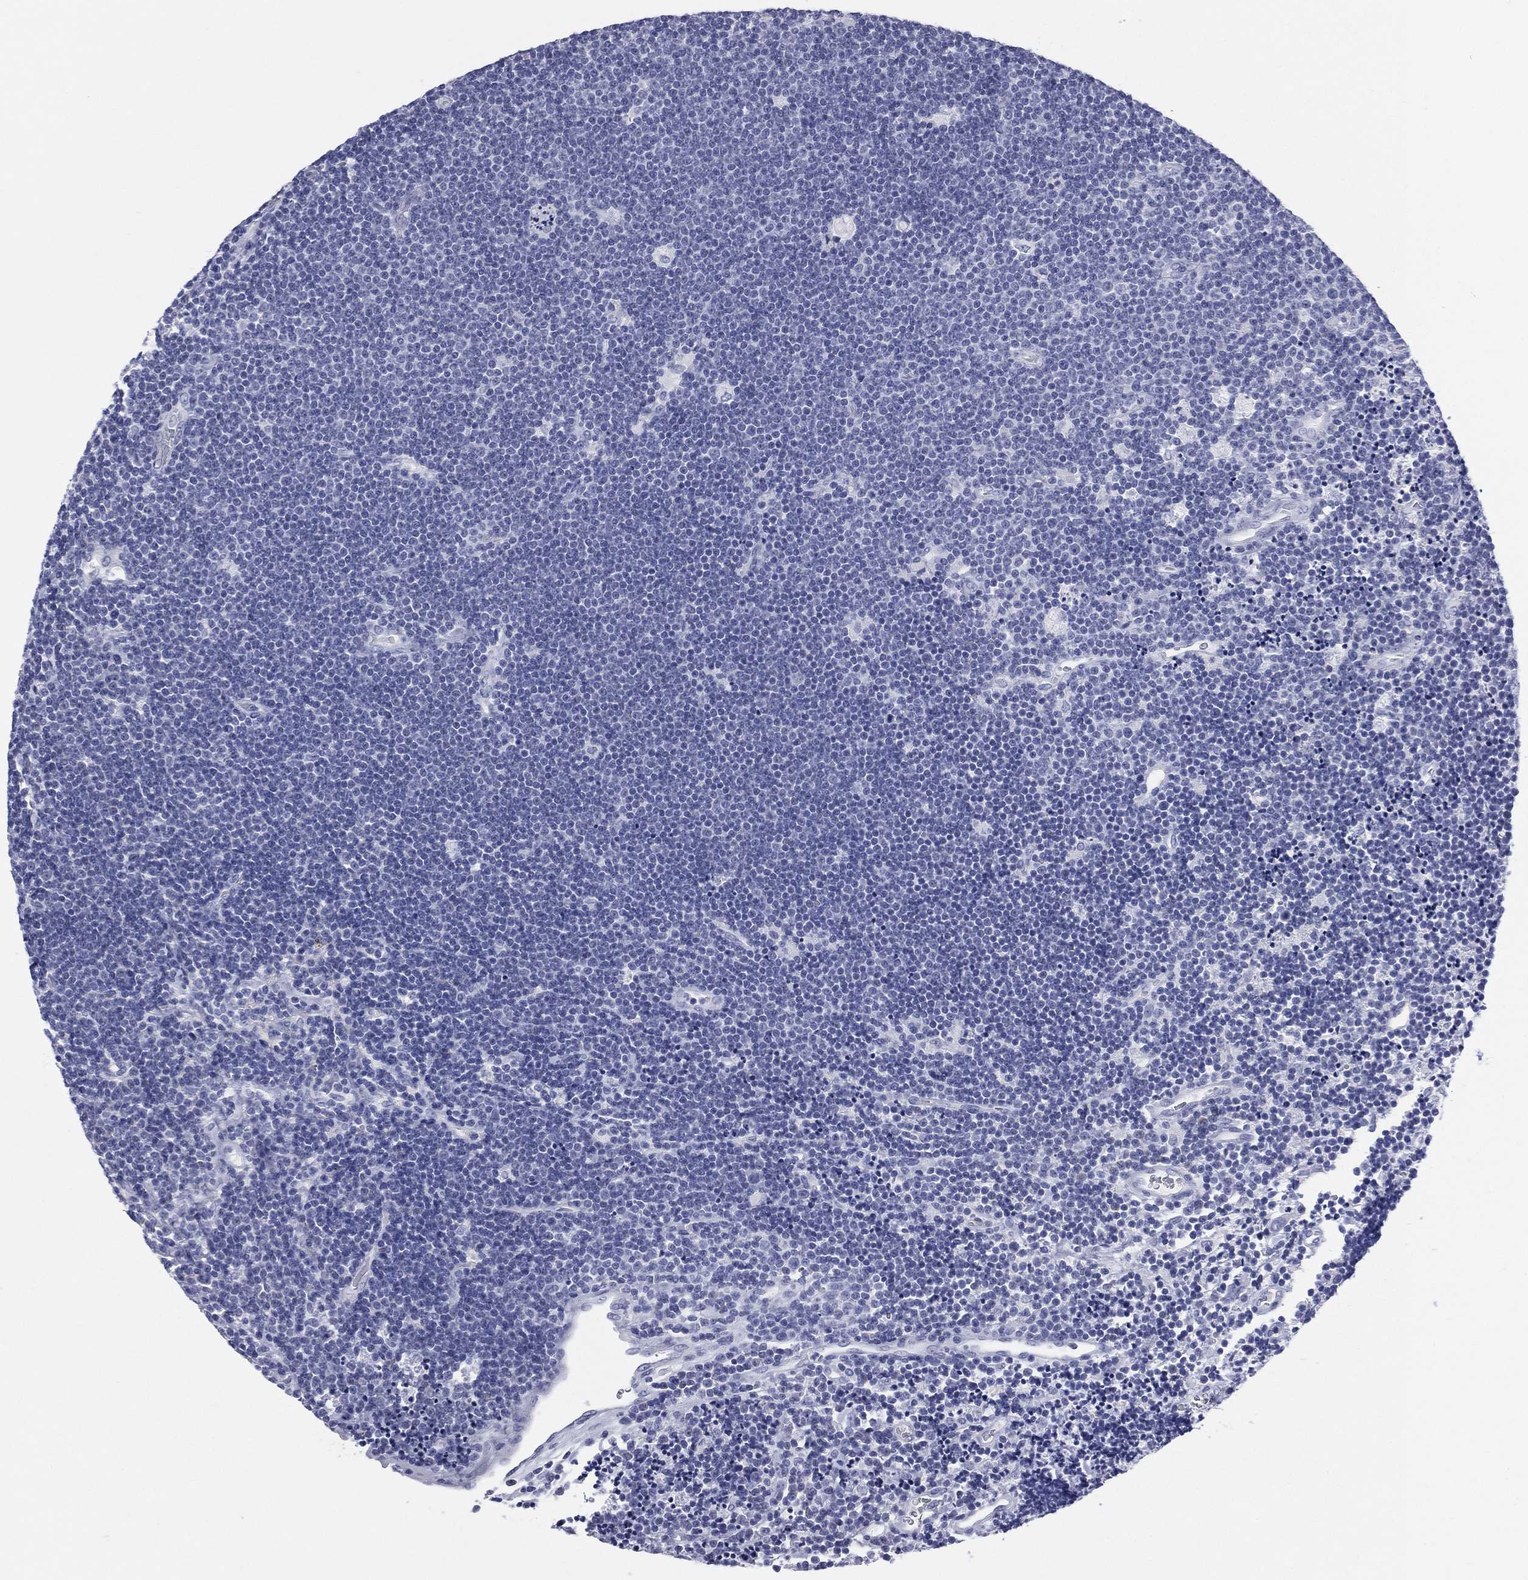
{"staining": {"intensity": "negative", "quantity": "none", "location": "none"}, "tissue": "lymphoma", "cell_type": "Tumor cells", "image_type": "cancer", "snomed": [{"axis": "morphology", "description": "Malignant lymphoma, non-Hodgkin's type, Low grade"}, {"axis": "topography", "description": "Brain"}], "caption": "Low-grade malignant lymphoma, non-Hodgkin's type was stained to show a protein in brown. There is no significant staining in tumor cells.", "gene": "MLN", "patient": {"sex": "female", "age": 66}}